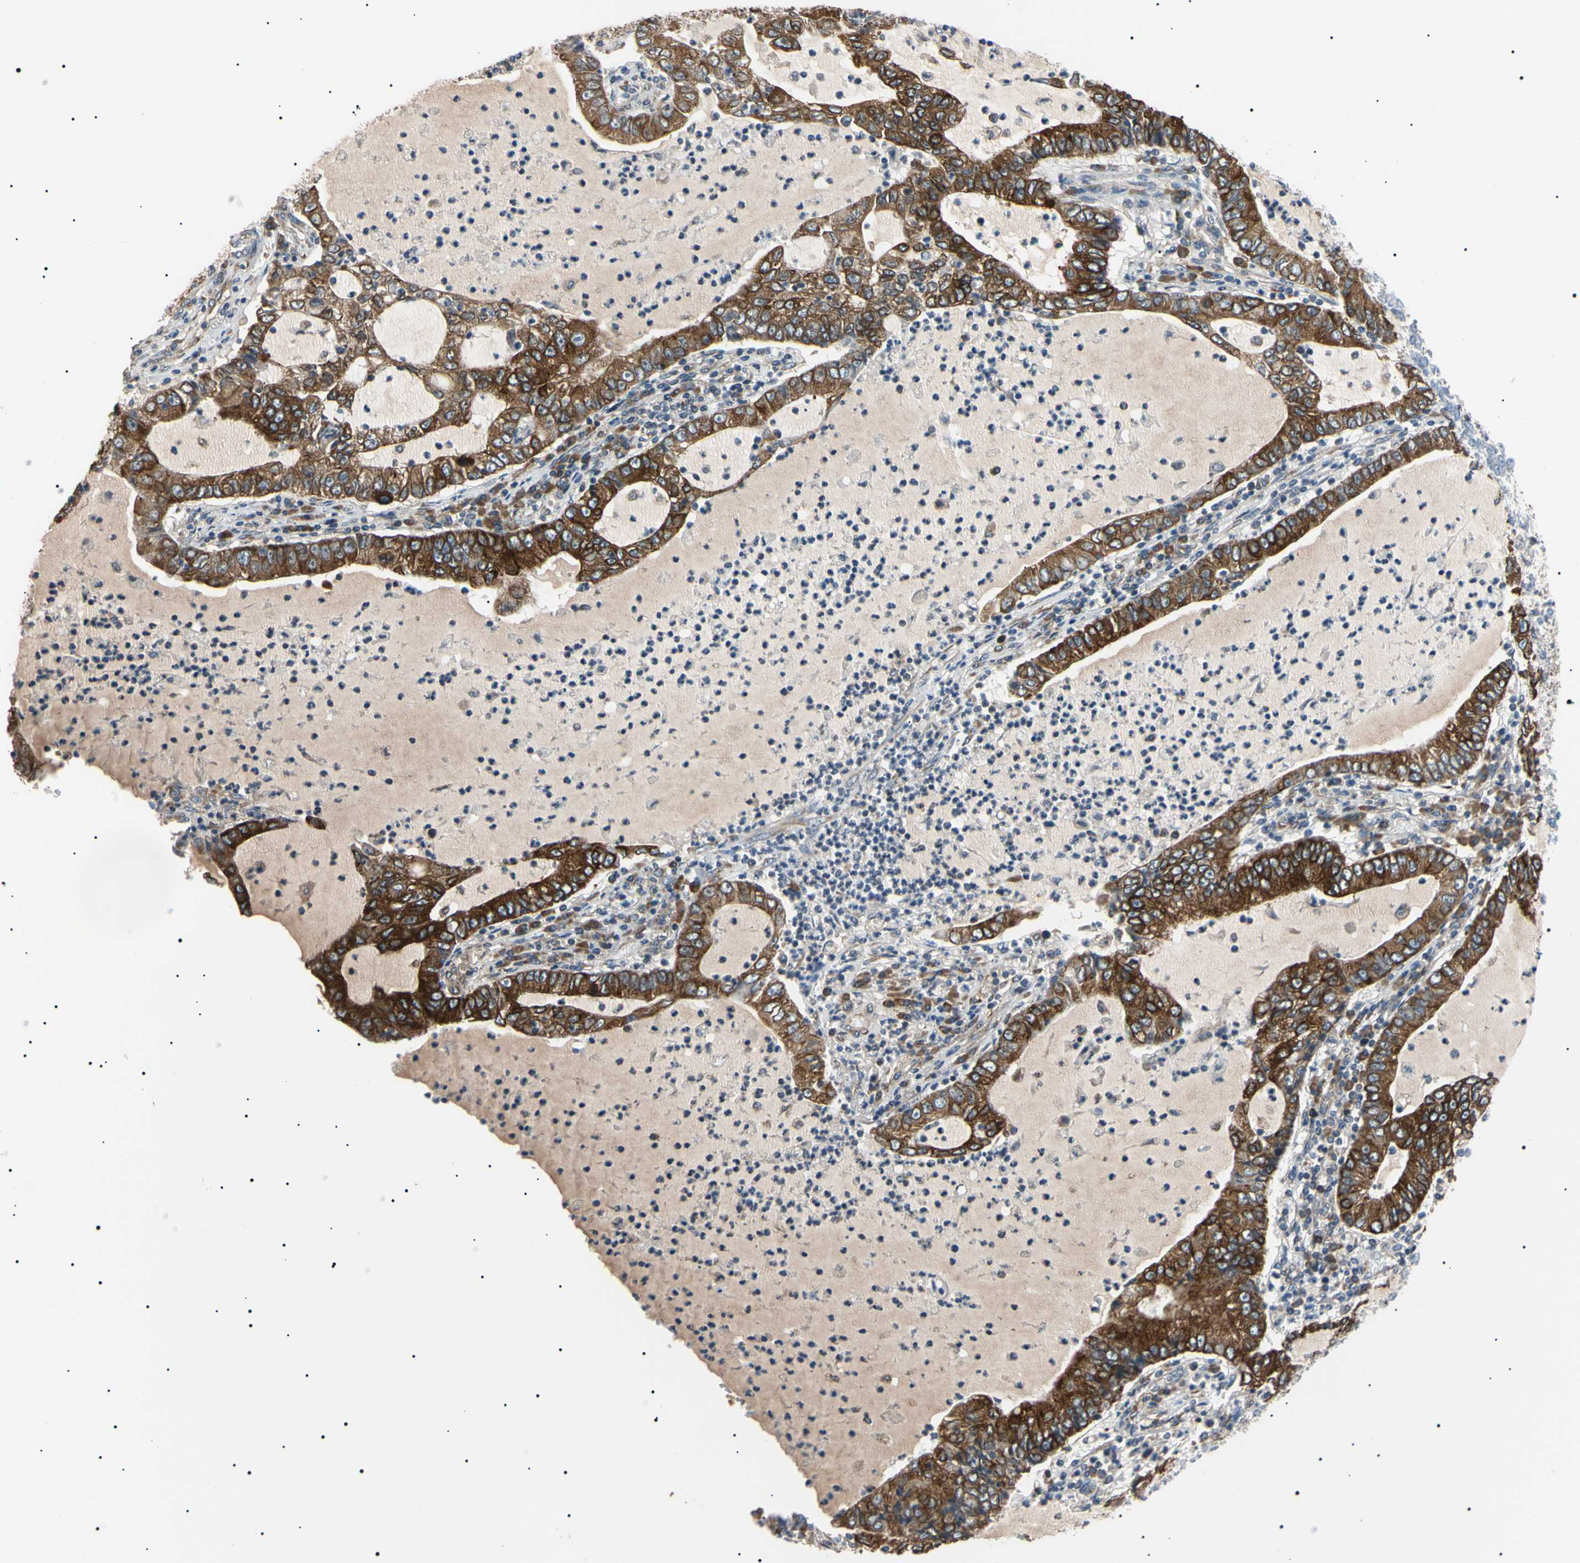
{"staining": {"intensity": "strong", "quantity": ">75%", "location": "cytoplasmic/membranous"}, "tissue": "lung cancer", "cell_type": "Tumor cells", "image_type": "cancer", "snomed": [{"axis": "morphology", "description": "Adenocarcinoma, NOS"}, {"axis": "topography", "description": "Lung"}], "caption": "The immunohistochemical stain shows strong cytoplasmic/membranous staining in tumor cells of lung cancer tissue.", "gene": "VAPA", "patient": {"sex": "female", "age": 51}}